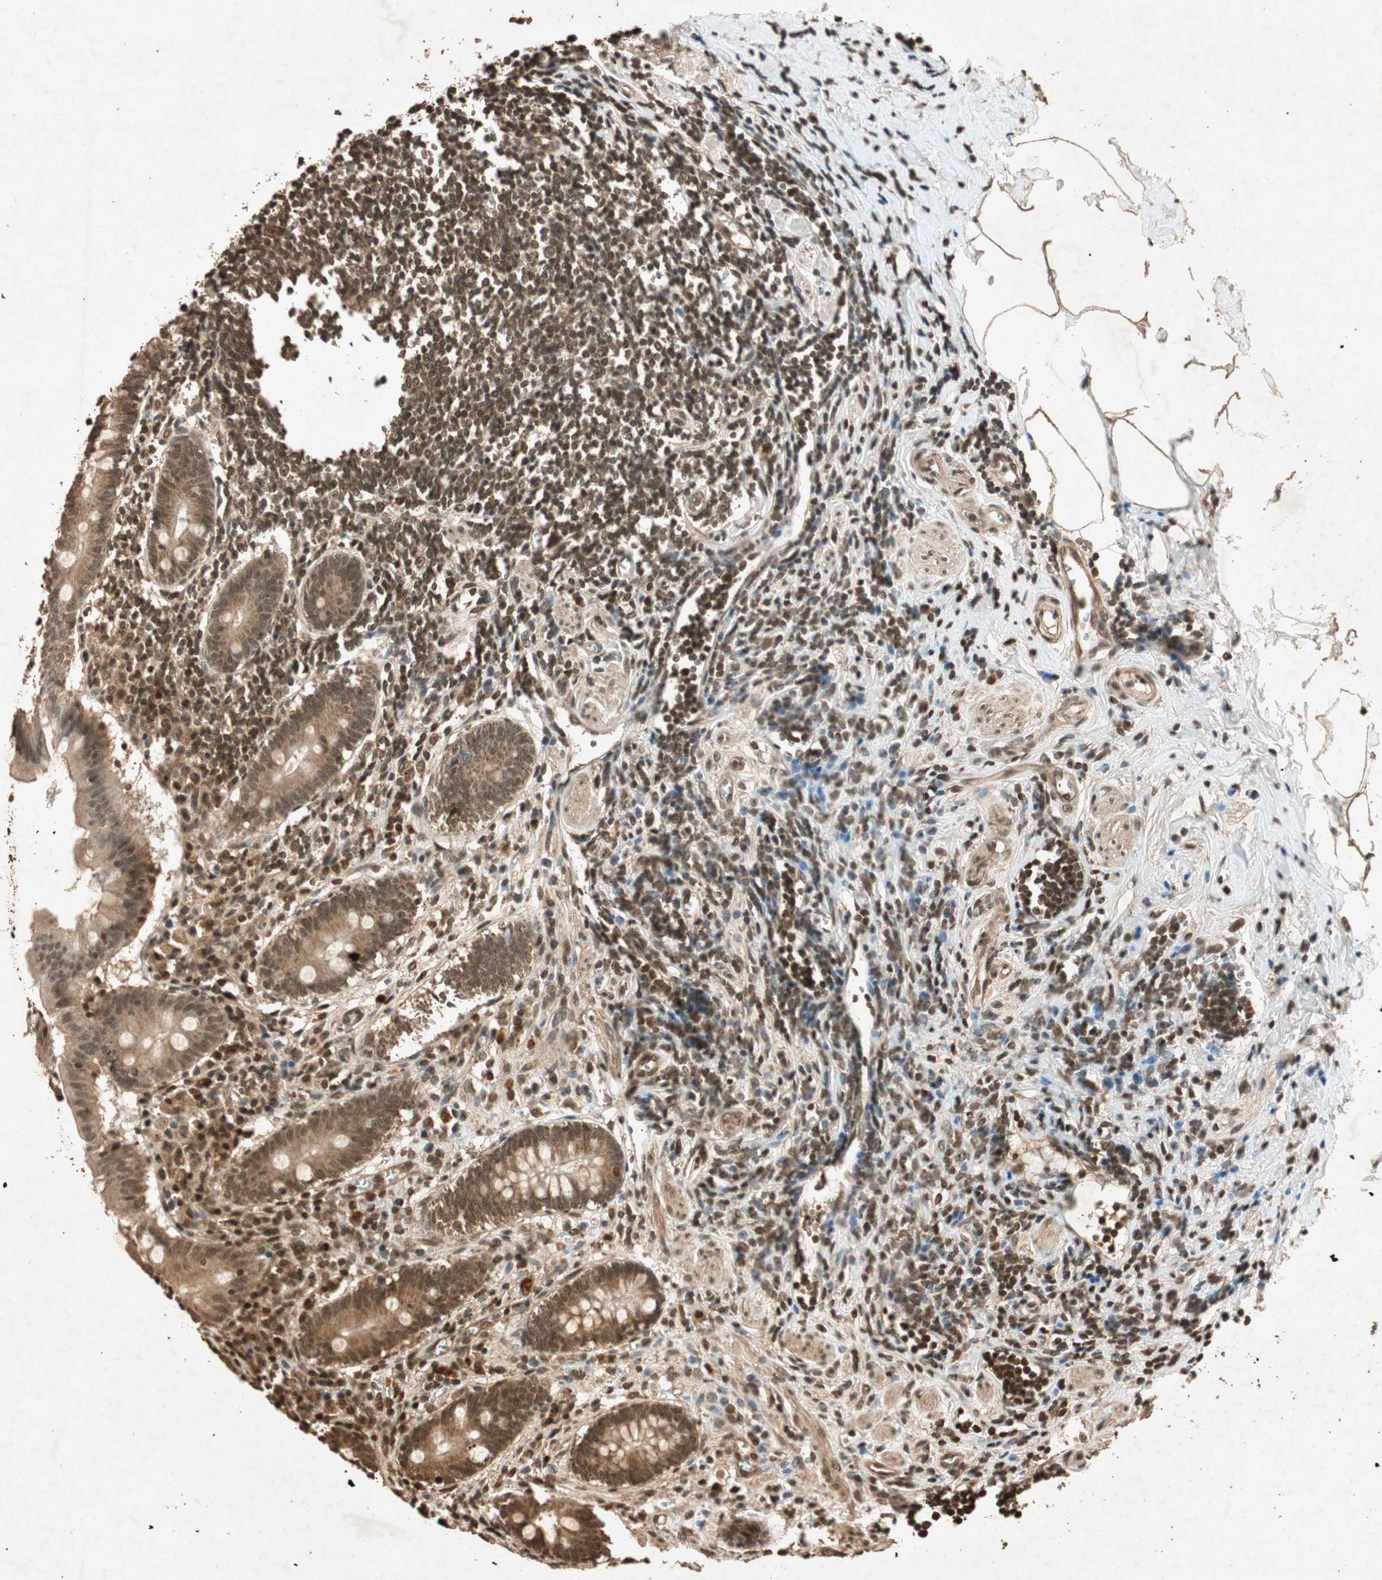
{"staining": {"intensity": "strong", "quantity": ">75%", "location": "cytoplasmic/membranous,nuclear"}, "tissue": "appendix", "cell_type": "Glandular cells", "image_type": "normal", "snomed": [{"axis": "morphology", "description": "Normal tissue, NOS"}, {"axis": "topography", "description": "Appendix"}], "caption": "Glandular cells show high levels of strong cytoplasmic/membranous,nuclear expression in about >75% of cells in normal appendix. Immunohistochemistry stains the protein of interest in brown and the nuclei are stained blue.", "gene": "ALKBH5", "patient": {"sex": "female", "age": 50}}